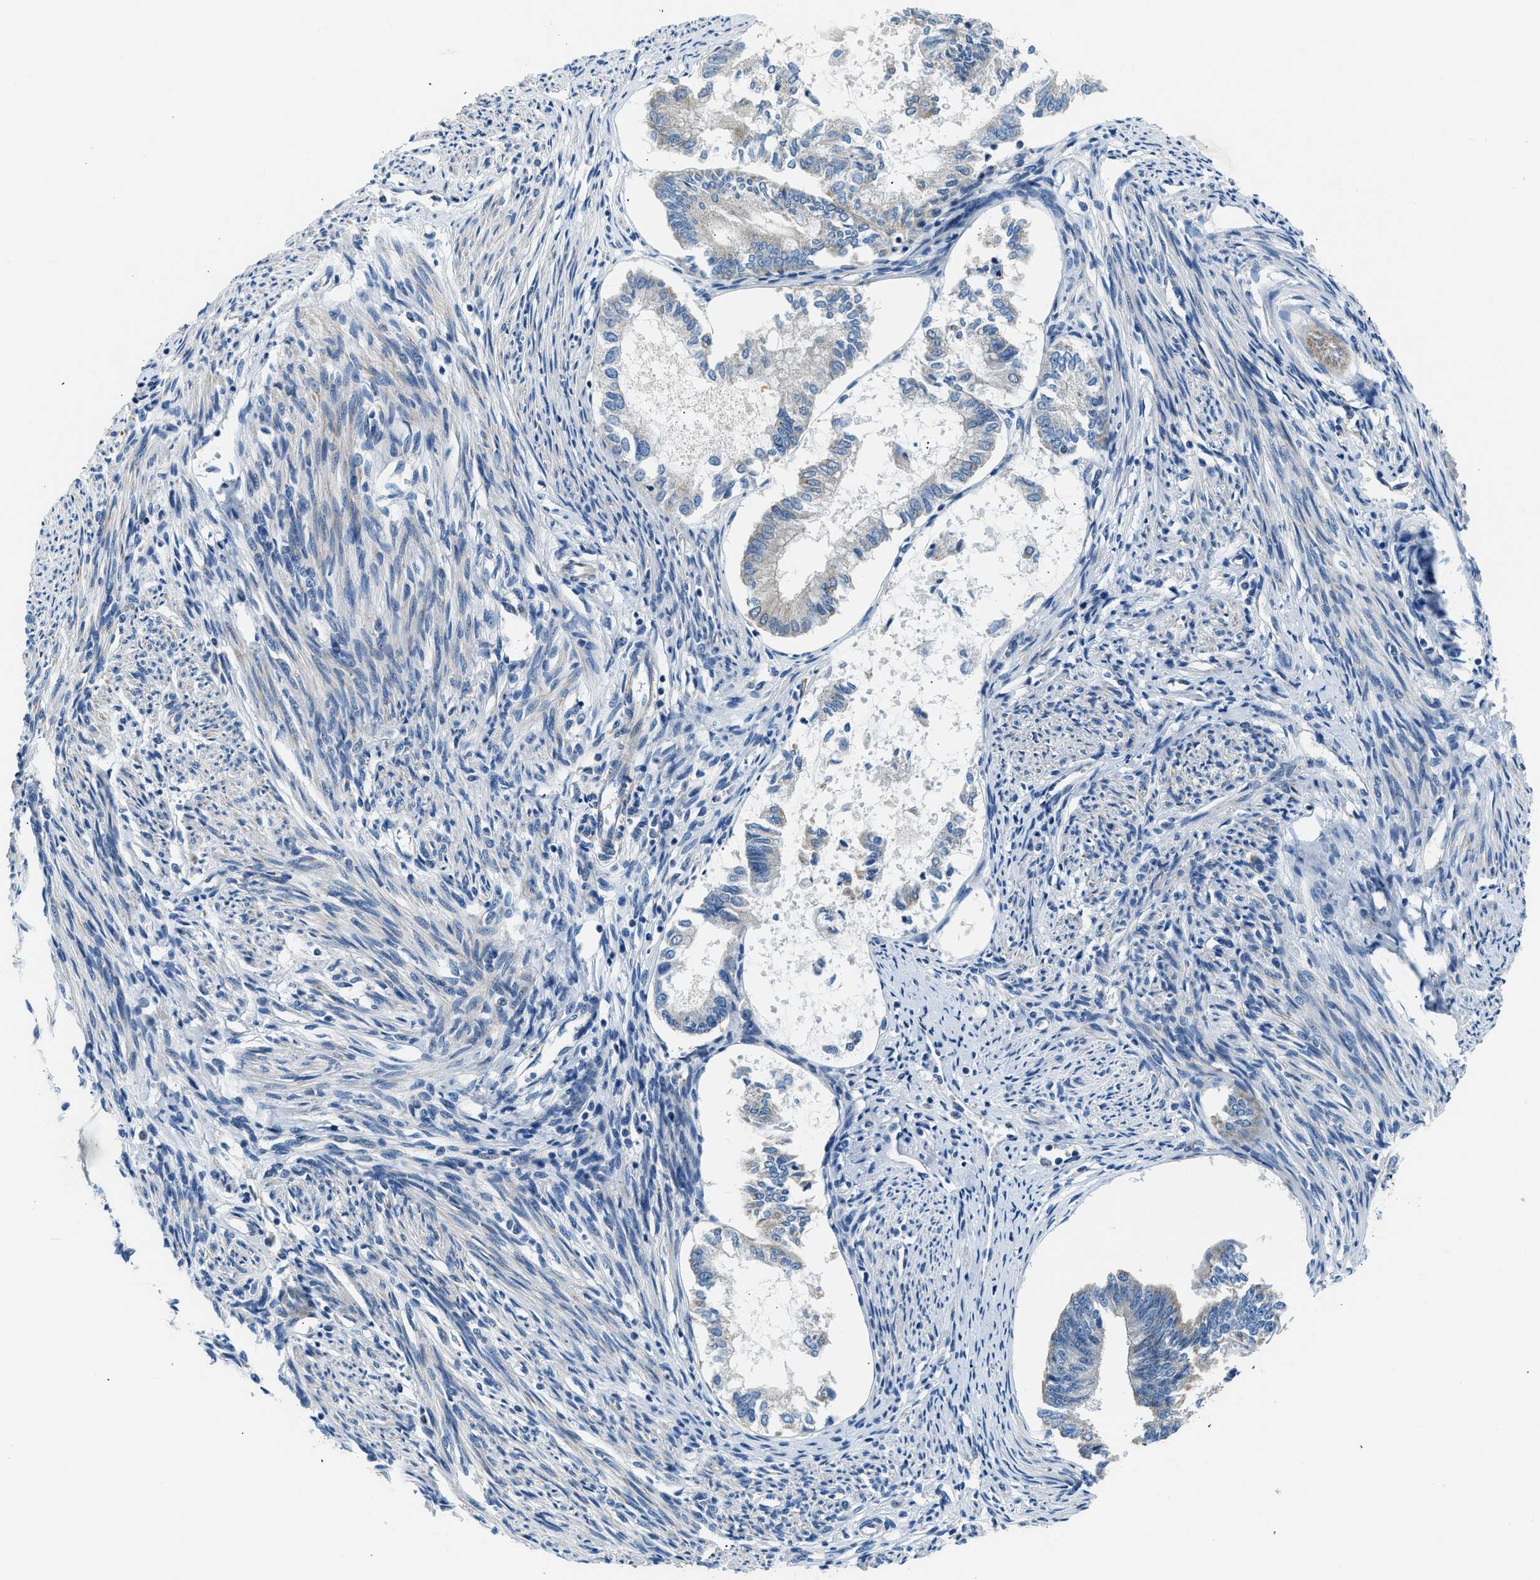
{"staining": {"intensity": "weak", "quantity": "<25%", "location": "cytoplasmic/membranous"}, "tissue": "endometrial cancer", "cell_type": "Tumor cells", "image_type": "cancer", "snomed": [{"axis": "morphology", "description": "Adenocarcinoma, NOS"}, {"axis": "topography", "description": "Endometrium"}], "caption": "IHC photomicrograph of neoplastic tissue: human endometrial cancer (adenocarcinoma) stained with DAB exhibits no significant protein staining in tumor cells.", "gene": "LPIN2", "patient": {"sex": "female", "age": 86}}